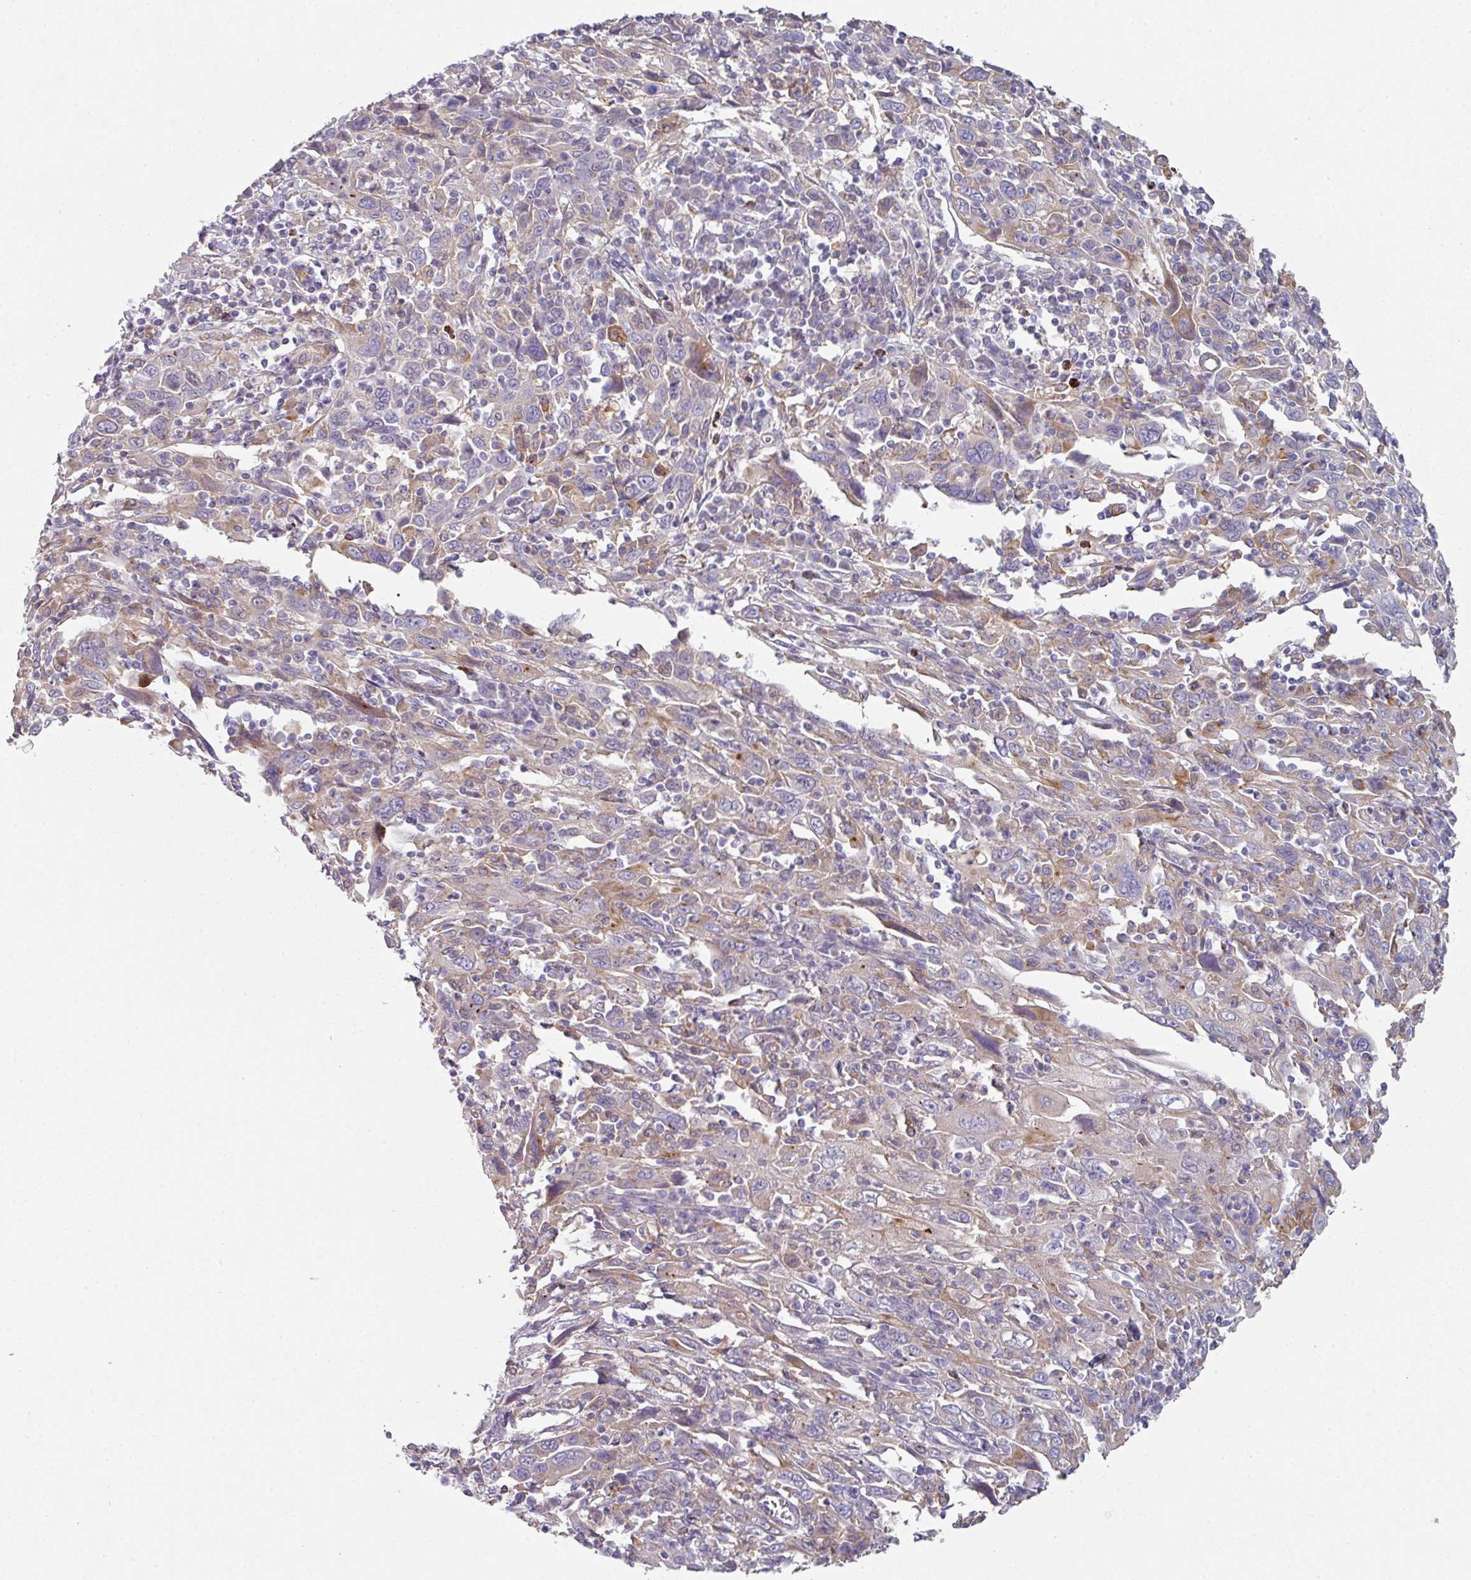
{"staining": {"intensity": "moderate", "quantity": "<25%", "location": "cytoplasmic/membranous"}, "tissue": "cervical cancer", "cell_type": "Tumor cells", "image_type": "cancer", "snomed": [{"axis": "morphology", "description": "Squamous cell carcinoma, NOS"}, {"axis": "topography", "description": "Cervix"}], "caption": "Immunohistochemical staining of squamous cell carcinoma (cervical) shows low levels of moderate cytoplasmic/membranous protein staining in about <25% of tumor cells.", "gene": "WSB2", "patient": {"sex": "female", "age": 46}}